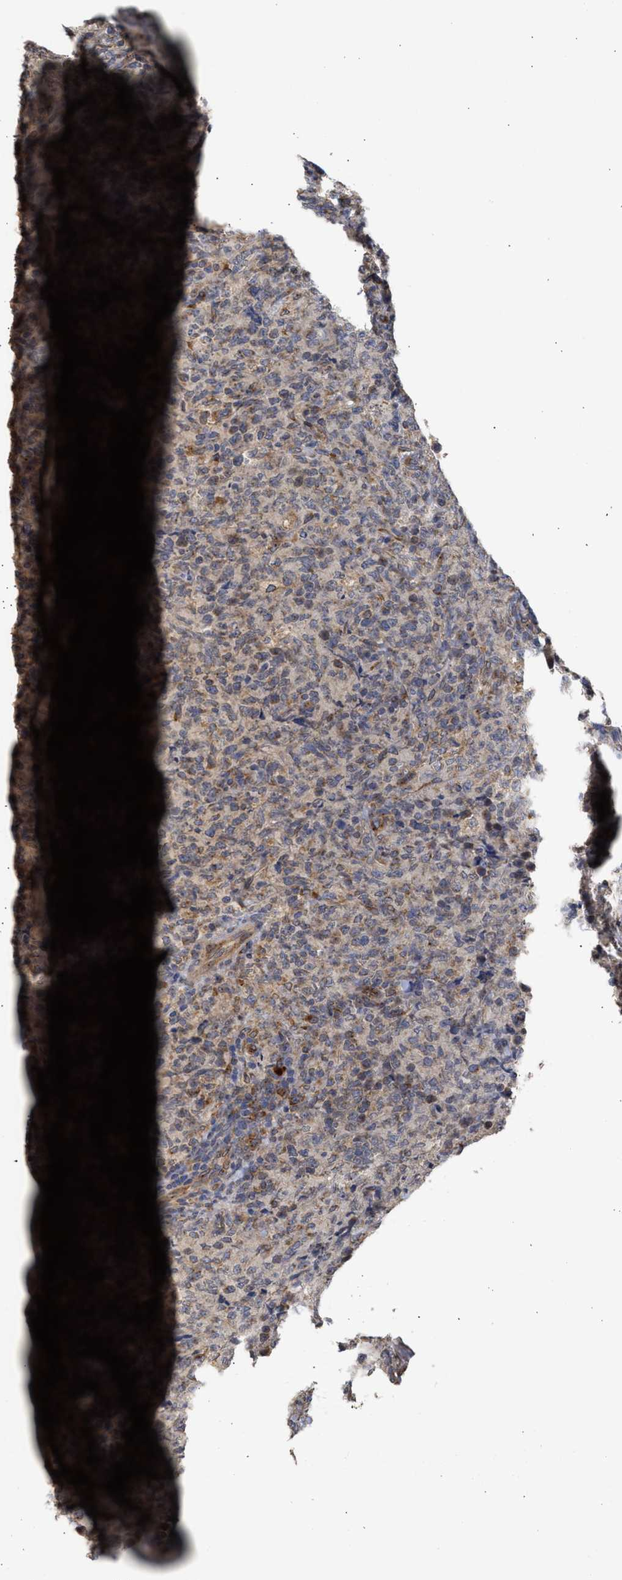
{"staining": {"intensity": "moderate", "quantity": "<25%", "location": "cytoplasmic/membranous"}, "tissue": "lymphoma", "cell_type": "Tumor cells", "image_type": "cancer", "snomed": [{"axis": "morphology", "description": "Malignant lymphoma, non-Hodgkin's type, High grade"}, {"axis": "topography", "description": "Tonsil"}], "caption": "IHC (DAB (3,3'-diaminobenzidine)) staining of malignant lymphoma, non-Hodgkin's type (high-grade) reveals moderate cytoplasmic/membranous protein staining in approximately <25% of tumor cells. Nuclei are stained in blue.", "gene": "DNAJC1", "patient": {"sex": "female", "age": 36}}